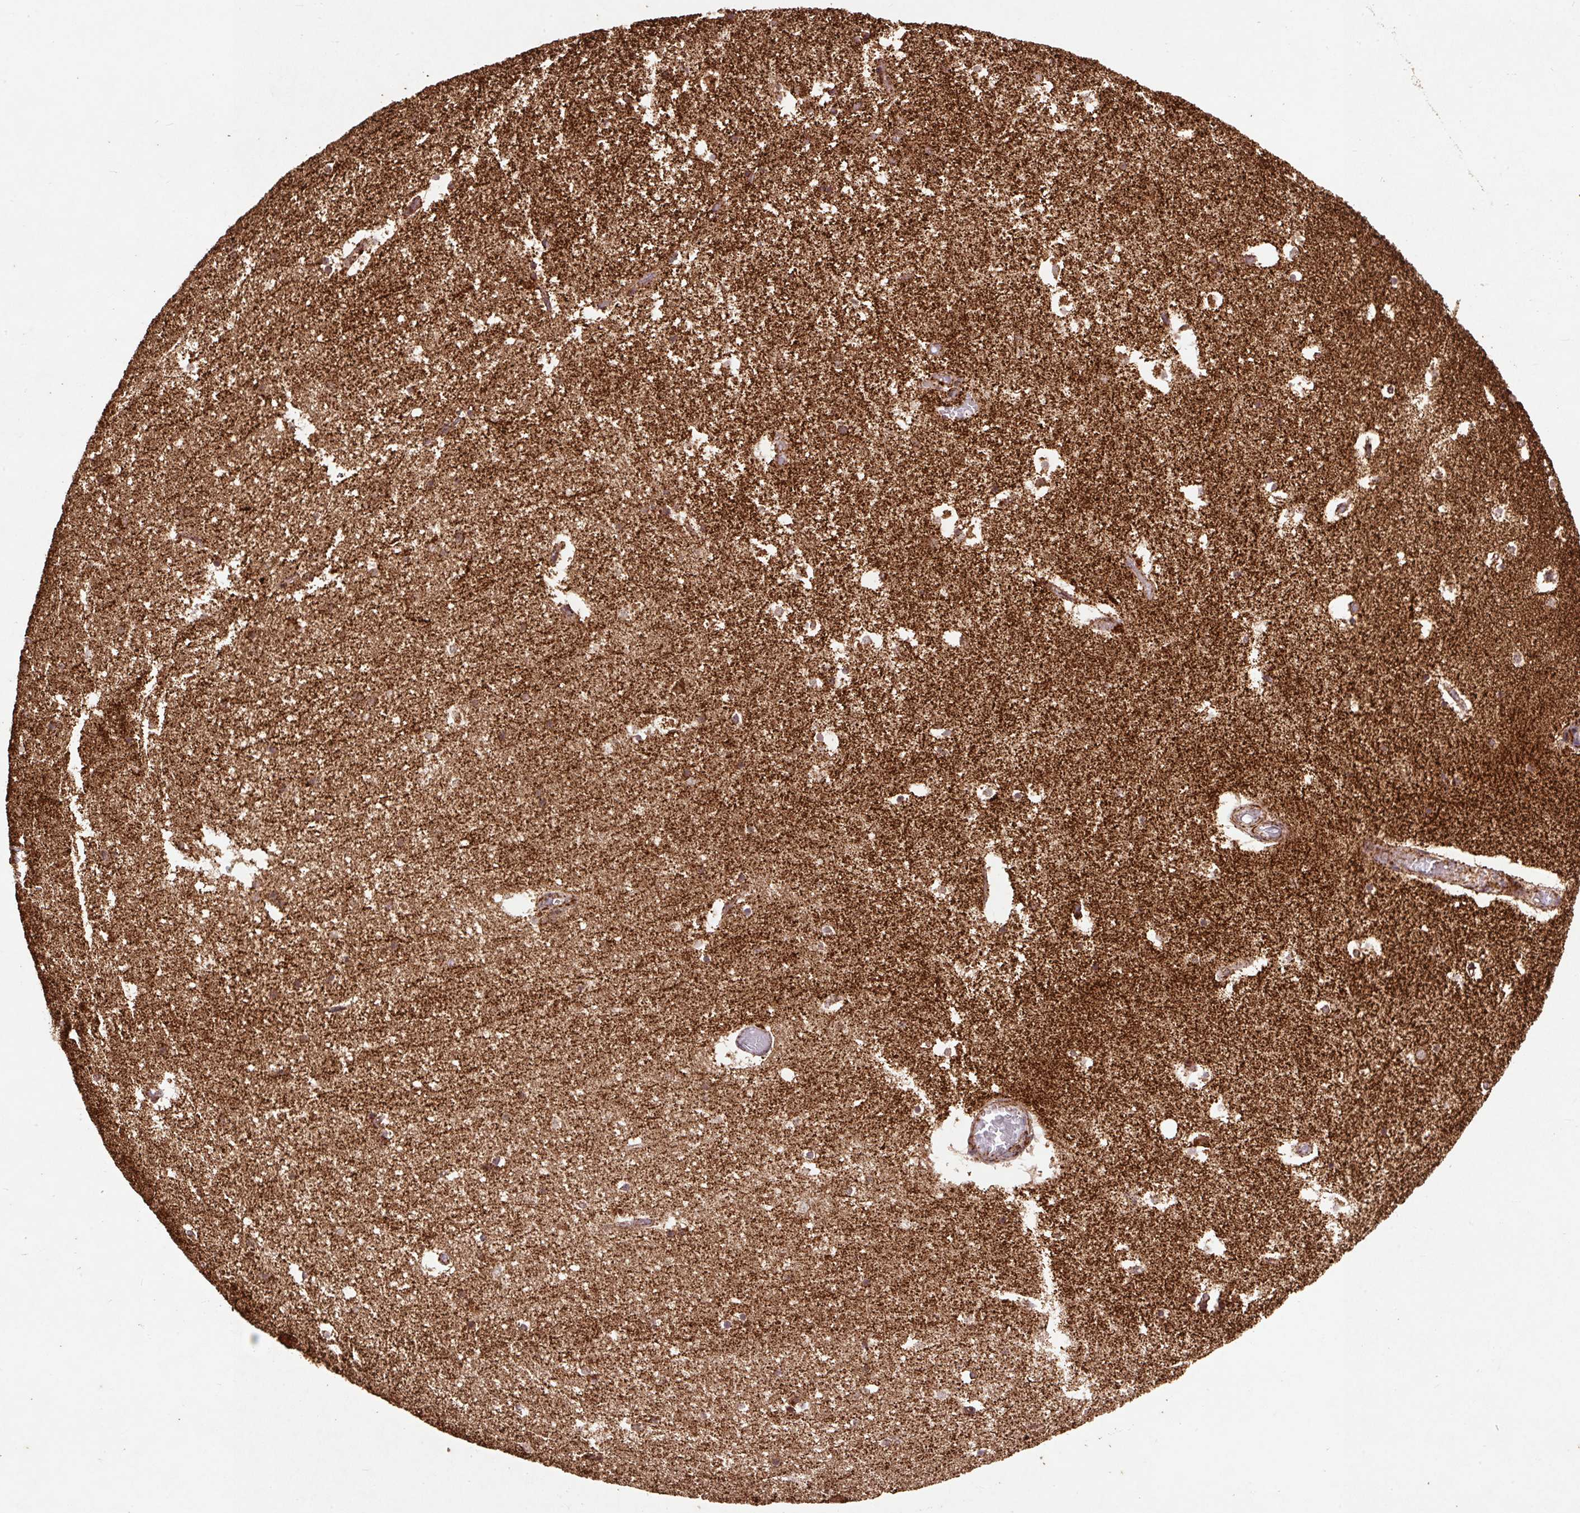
{"staining": {"intensity": "moderate", "quantity": "<25%", "location": "cytoplasmic/membranous"}, "tissue": "hippocampus", "cell_type": "Glial cells", "image_type": "normal", "snomed": [{"axis": "morphology", "description": "Normal tissue, NOS"}, {"axis": "topography", "description": "Hippocampus"}], "caption": "Glial cells exhibit low levels of moderate cytoplasmic/membranous expression in approximately <25% of cells in unremarkable human hippocampus. (IHC, brightfield microscopy, high magnification).", "gene": "ATP5F1A", "patient": {"sex": "female", "age": 52}}